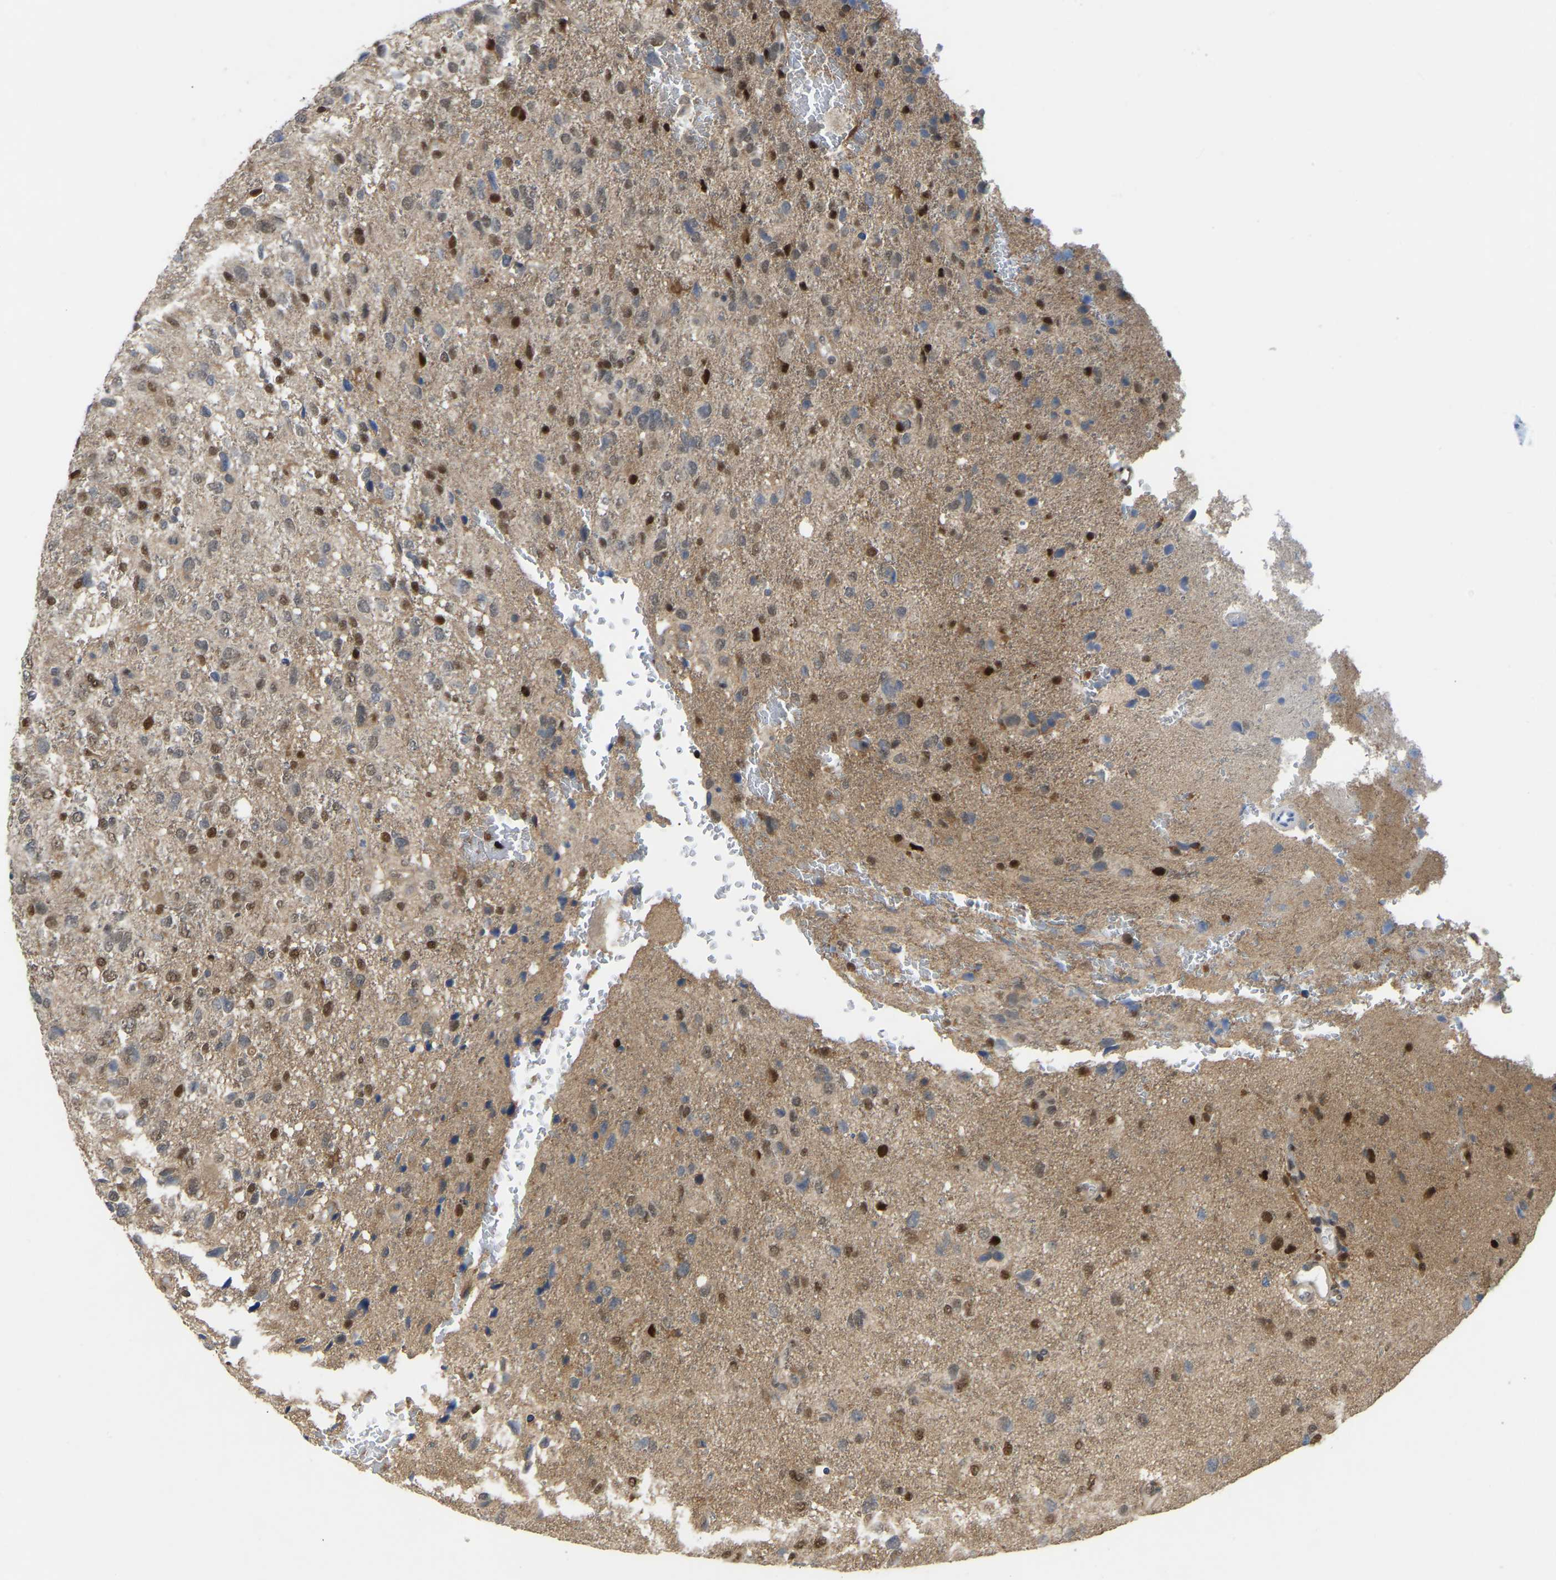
{"staining": {"intensity": "moderate", "quantity": ">75%", "location": "cytoplasmic/membranous,nuclear"}, "tissue": "glioma", "cell_type": "Tumor cells", "image_type": "cancer", "snomed": [{"axis": "morphology", "description": "Glioma, malignant, High grade"}, {"axis": "topography", "description": "Brain"}], "caption": "Glioma was stained to show a protein in brown. There is medium levels of moderate cytoplasmic/membranous and nuclear positivity in about >75% of tumor cells.", "gene": "KLRG2", "patient": {"sex": "female", "age": 58}}